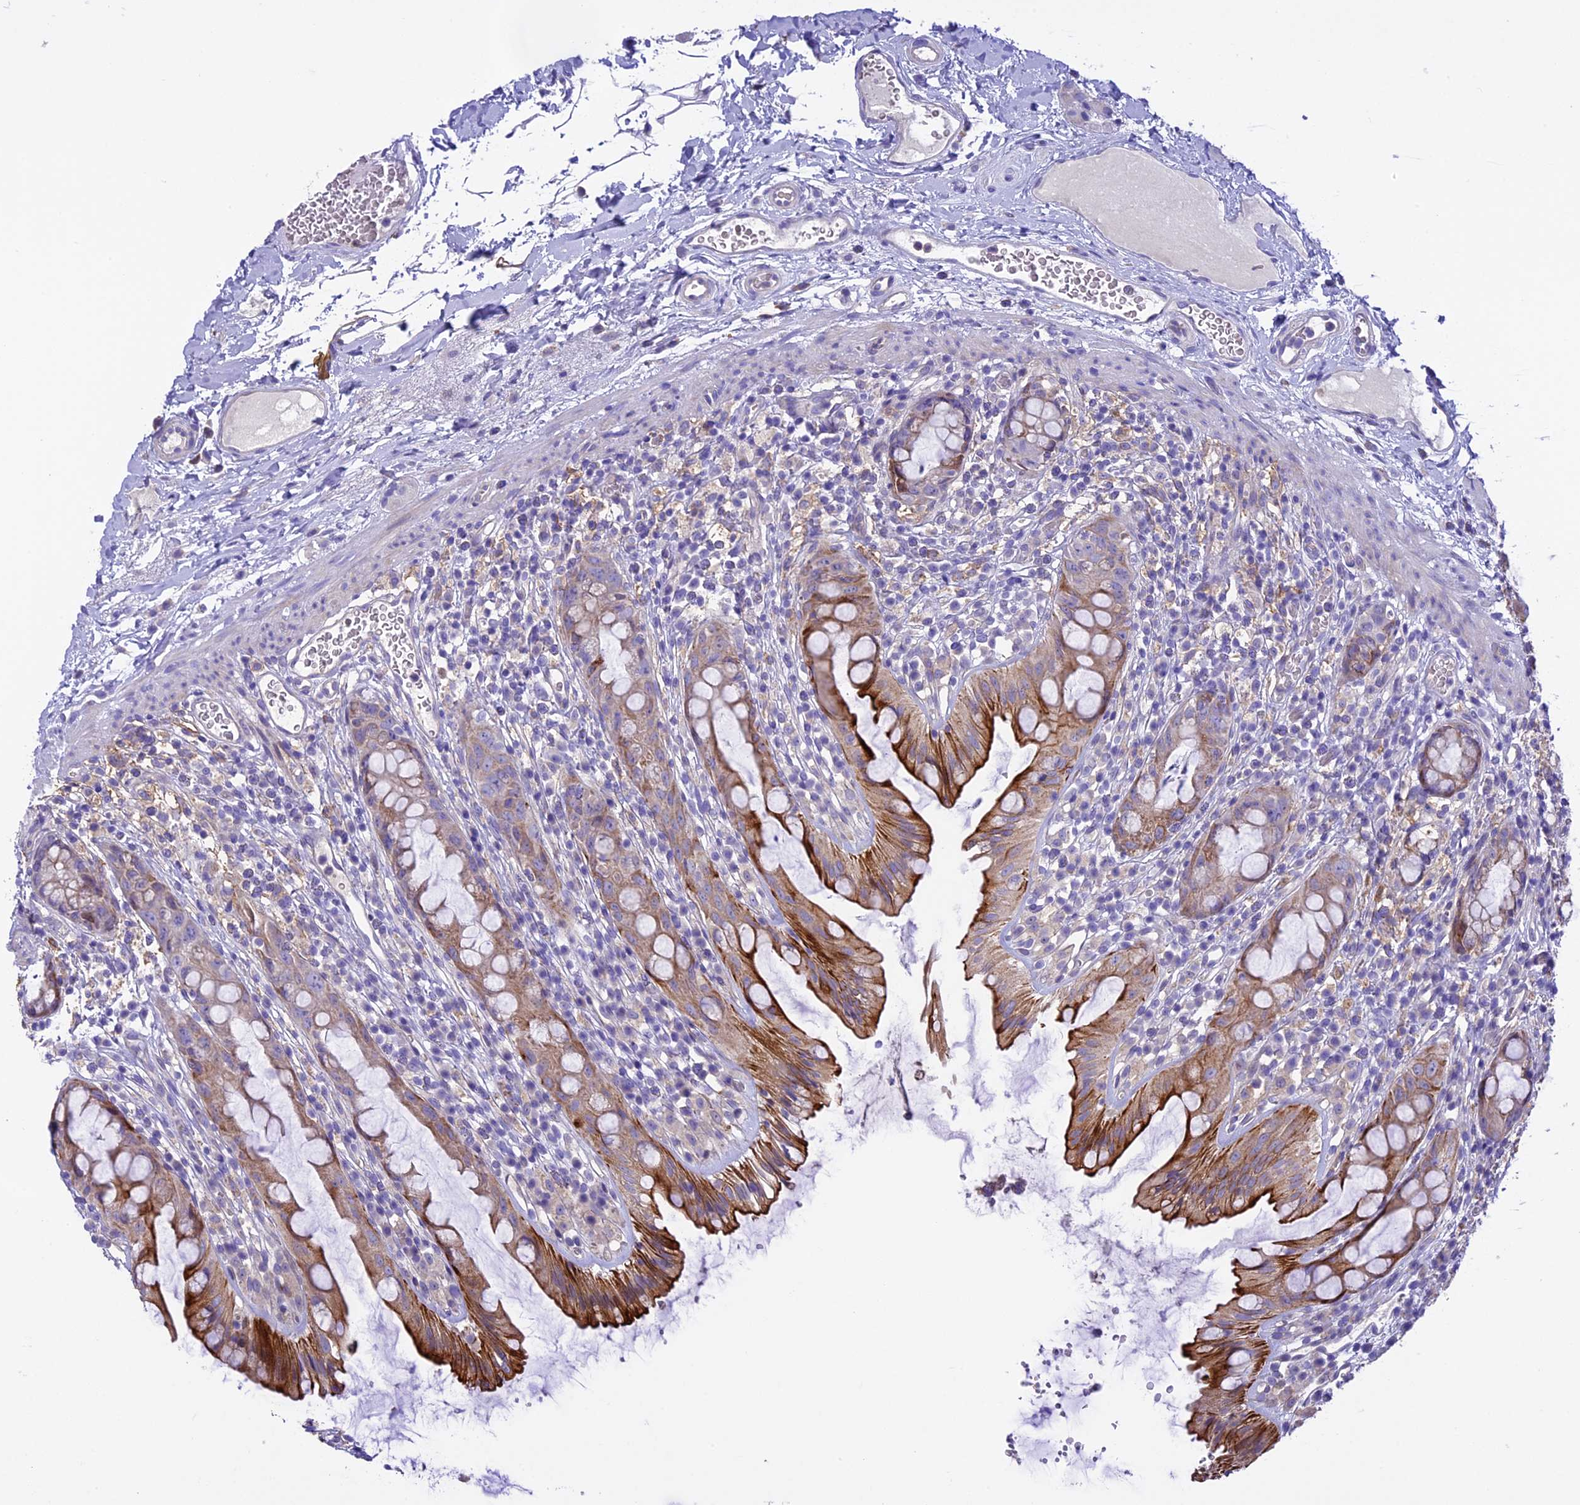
{"staining": {"intensity": "strong", "quantity": "25%-75%", "location": "cytoplasmic/membranous"}, "tissue": "rectum", "cell_type": "Glandular cells", "image_type": "normal", "snomed": [{"axis": "morphology", "description": "Normal tissue, NOS"}, {"axis": "topography", "description": "Rectum"}], "caption": "Immunohistochemistry staining of benign rectum, which demonstrates high levels of strong cytoplasmic/membranous expression in about 25%-75% of glandular cells indicating strong cytoplasmic/membranous protein staining. The staining was performed using DAB (3,3'-diaminobenzidine) (brown) for protein detection and nuclei were counterstained in hematoxylin (blue).", "gene": "NOD2", "patient": {"sex": "female", "age": 57}}